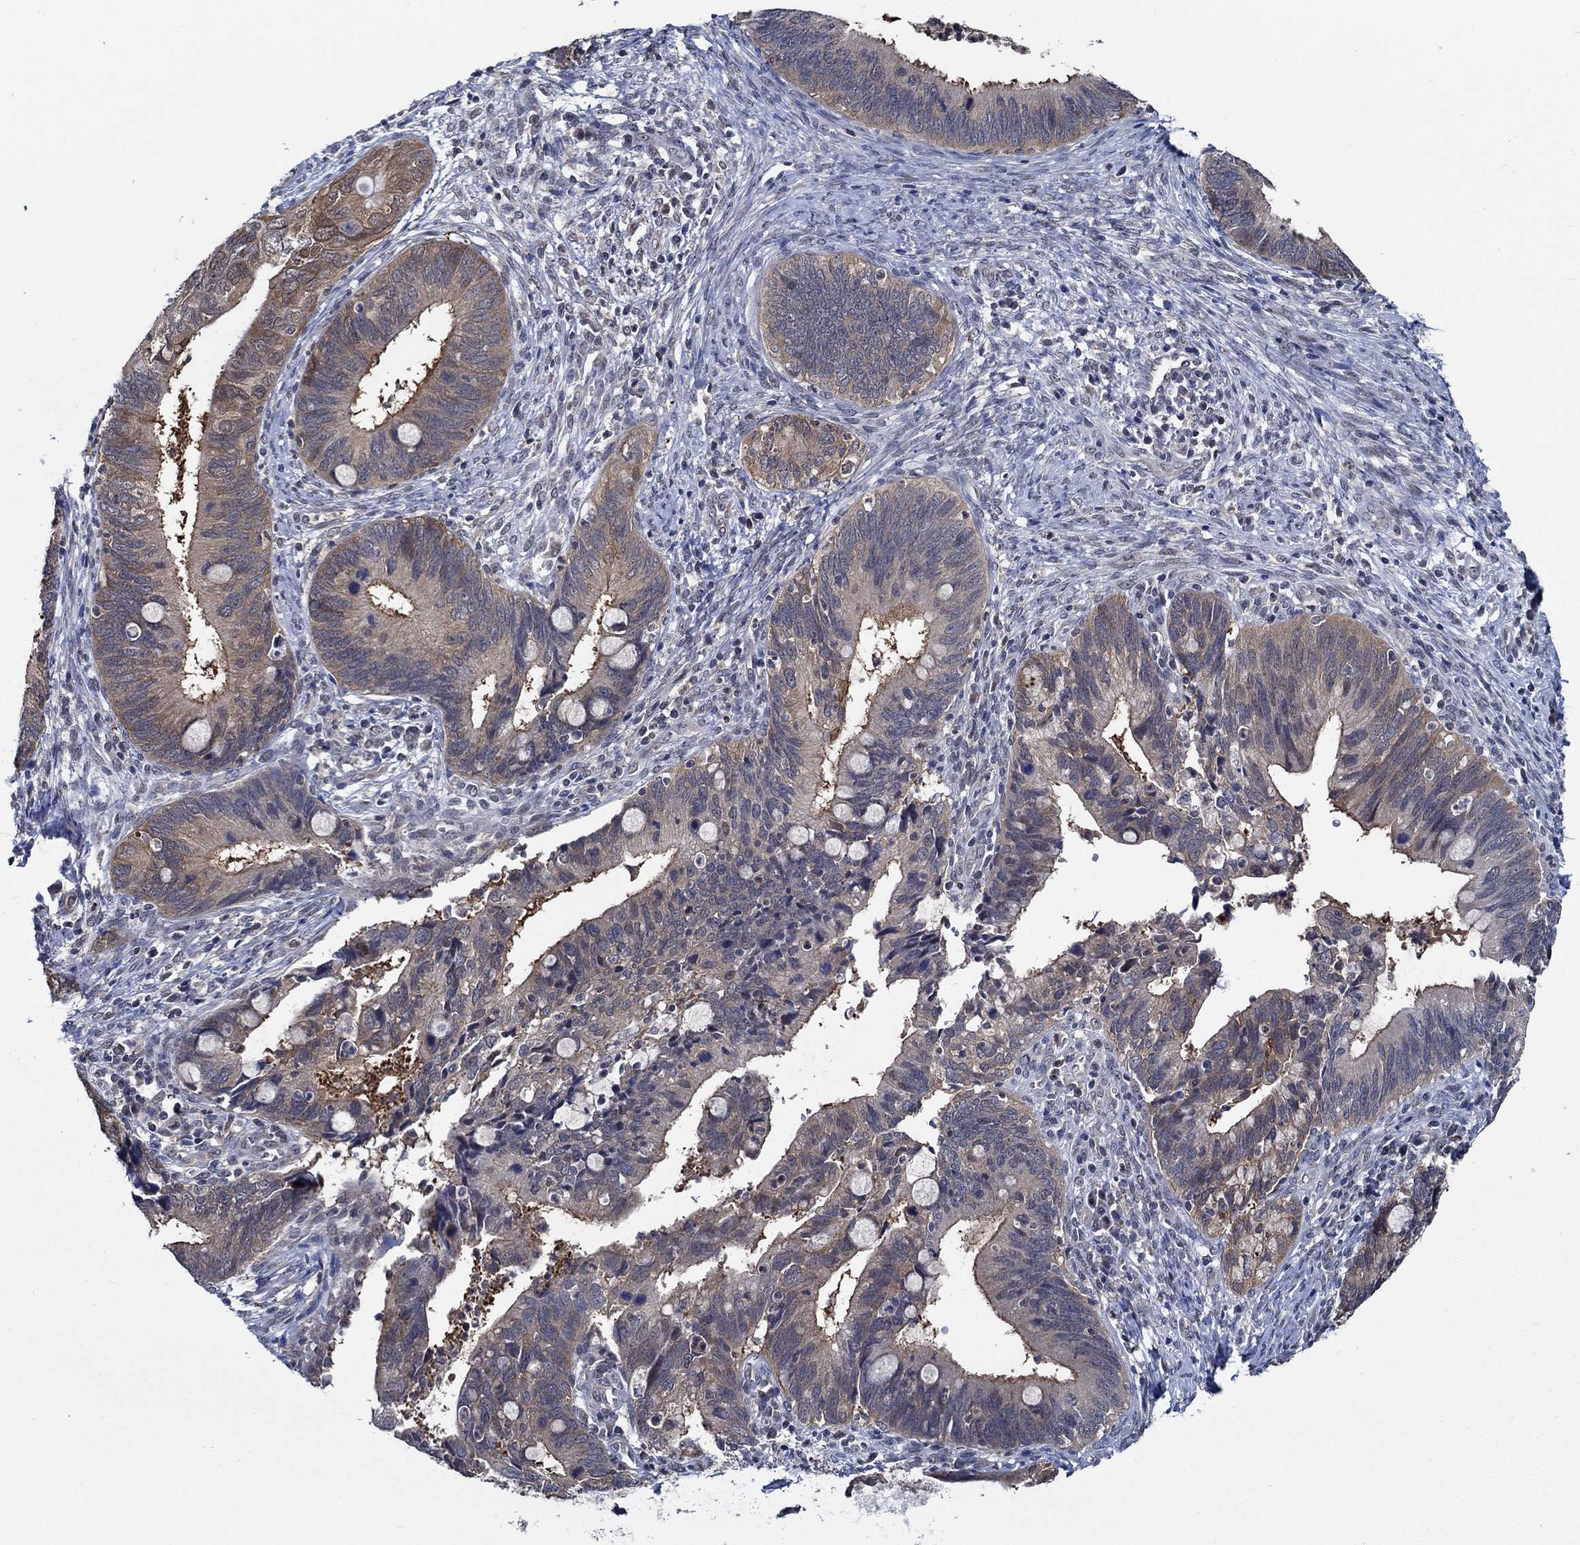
{"staining": {"intensity": "negative", "quantity": "none", "location": "none"}, "tissue": "cervical cancer", "cell_type": "Tumor cells", "image_type": "cancer", "snomed": [{"axis": "morphology", "description": "Adenocarcinoma, NOS"}, {"axis": "topography", "description": "Cervix"}], "caption": "IHC image of neoplastic tissue: human cervical cancer (adenocarcinoma) stained with DAB (3,3'-diaminobenzidine) reveals no significant protein staining in tumor cells. (Stains: DAB (3,3'-diaminobenzidine) IHC with hematoxylin counter stain, Microscopy: brightfield microscopy at high magnification).", "gene": "DACT1", "patient": {"sex": "female", "age": 42}}